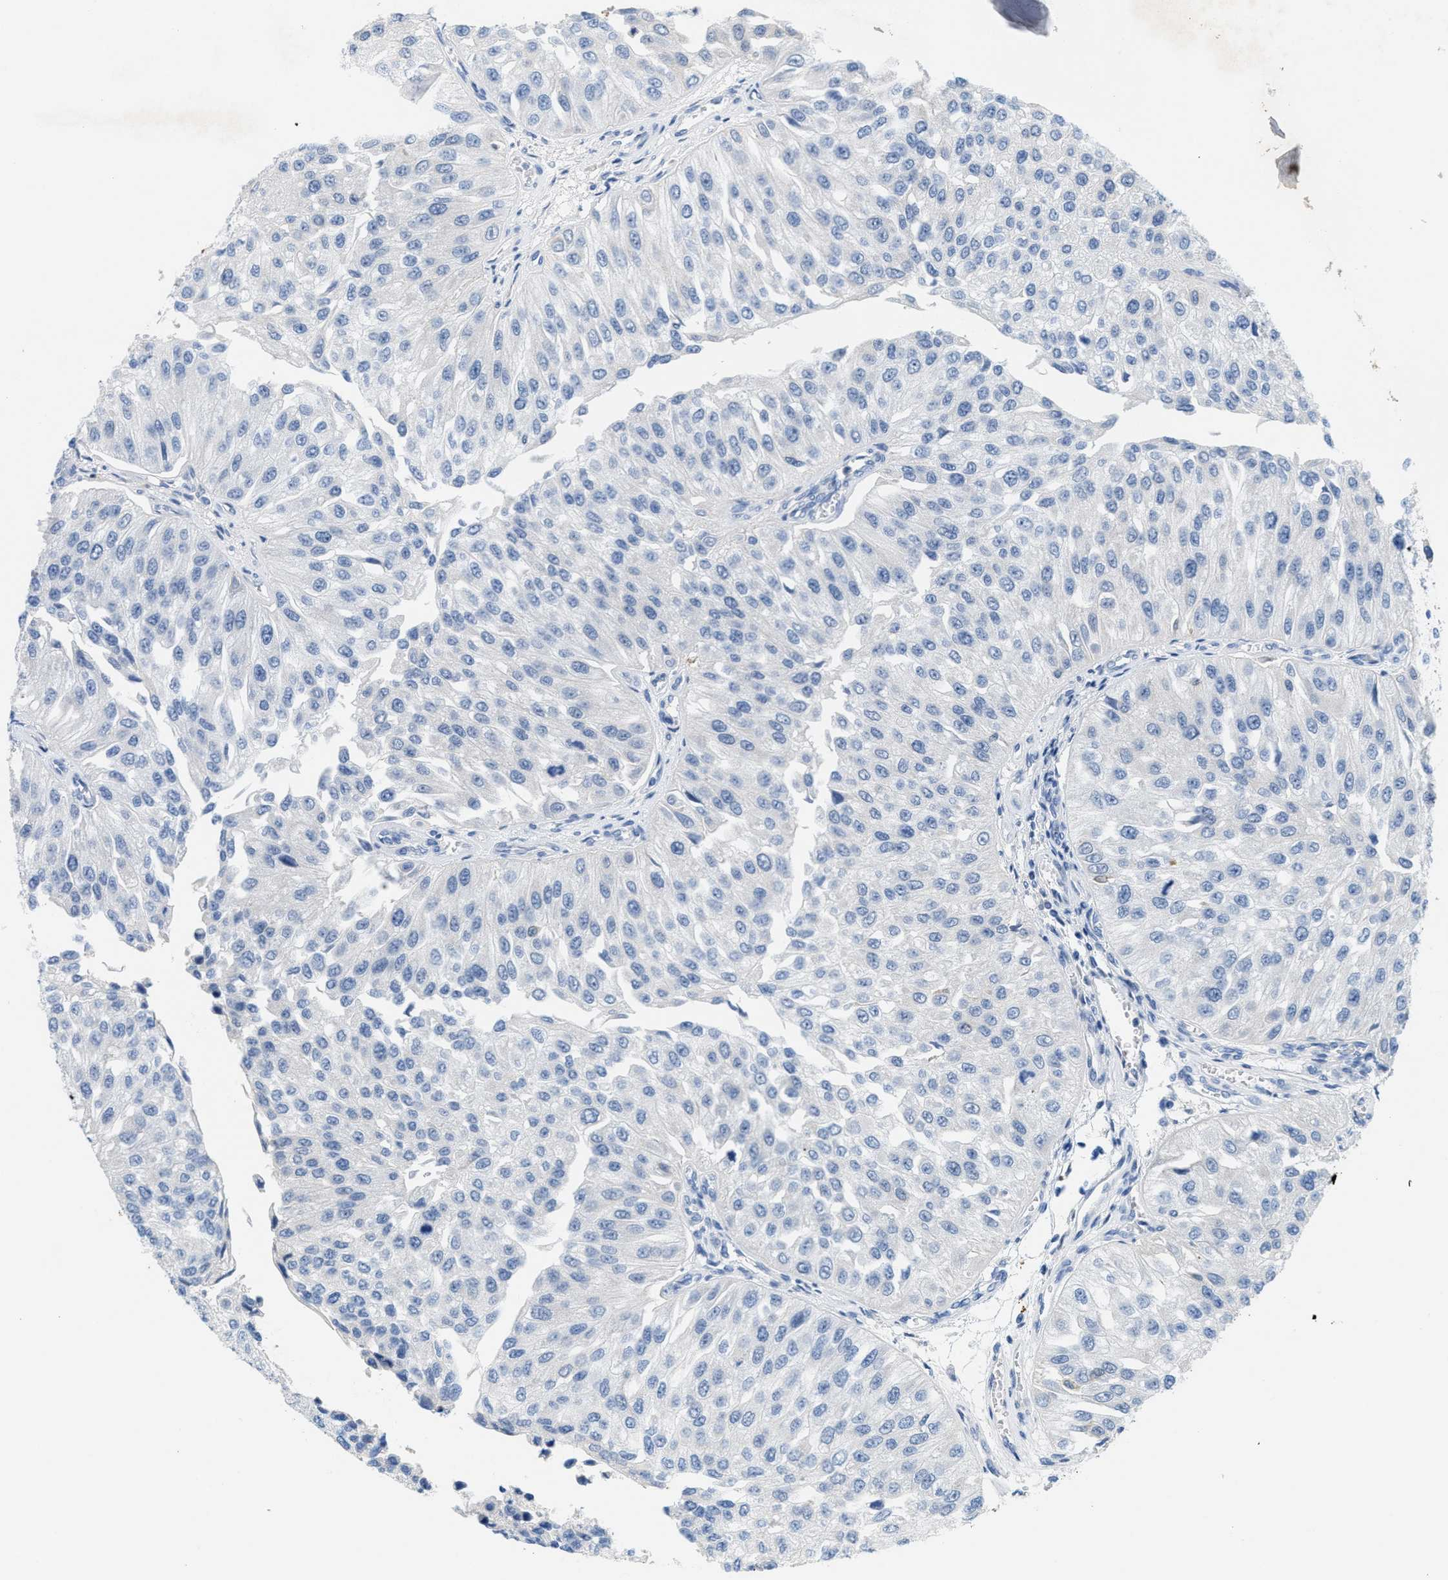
{"staining": {"intensity": "negative", "quantity": "none", "location": "none"}, "tissue": "urothelial cancer", "cell_type": "Tumor cells", "image_type": "cancer", "snomed": [{"axis": "morphology", "description": "Urothelial carcinoma, High grade"}, {"axis": "topography", "description": "Kidney"}, {"axis": "topography", "description": "Urinary bladder"}], "caption": "A high-resolution histopathology image shows IHC staining of high-grade urothelial carcinoma, which demonstrates no significant positivity in tumor cells.", "gene": "CPA2", "patient": {"sex": "male", "age": 77}}